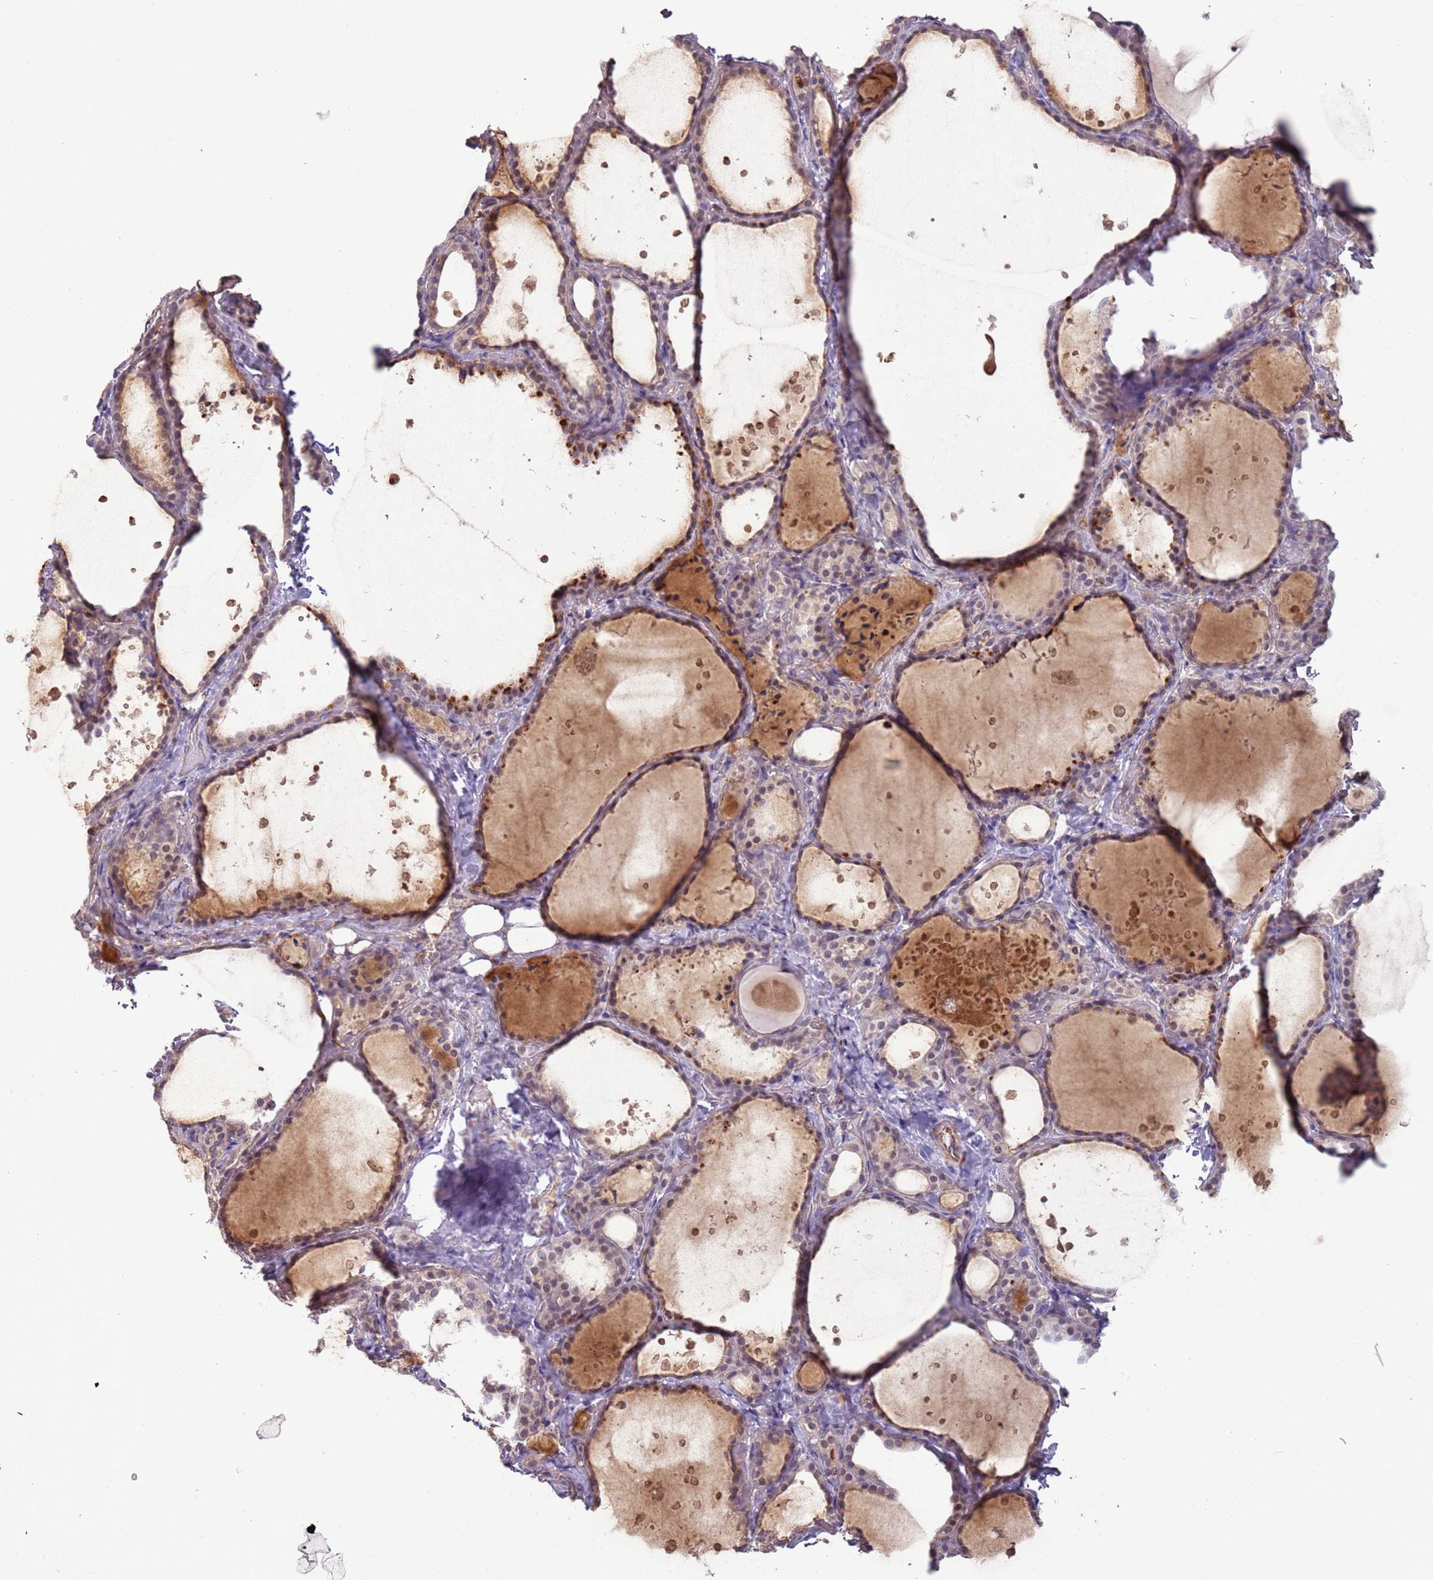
{"staining": {"intensity": "weak", "quantity": "<25%", "location": "cytoplasmic/membranous"}, "tissue": "thyroid gland", "cell_type": "Glandular cells", "image_type": "normal", "snomed": [{"axis": "morphology", "description": "Normal tissue, NOS"}, {"axis": "topography", "description": "Thyroid gland"}], "caption": "High power microscopy micrograph of an immunohistochemistry micrograph of normal thyroid gland, revealing no significant positivity in glandular cells.", "gene": "ENSG00000271254", "patient": {"sex": "female", "age": 44}}